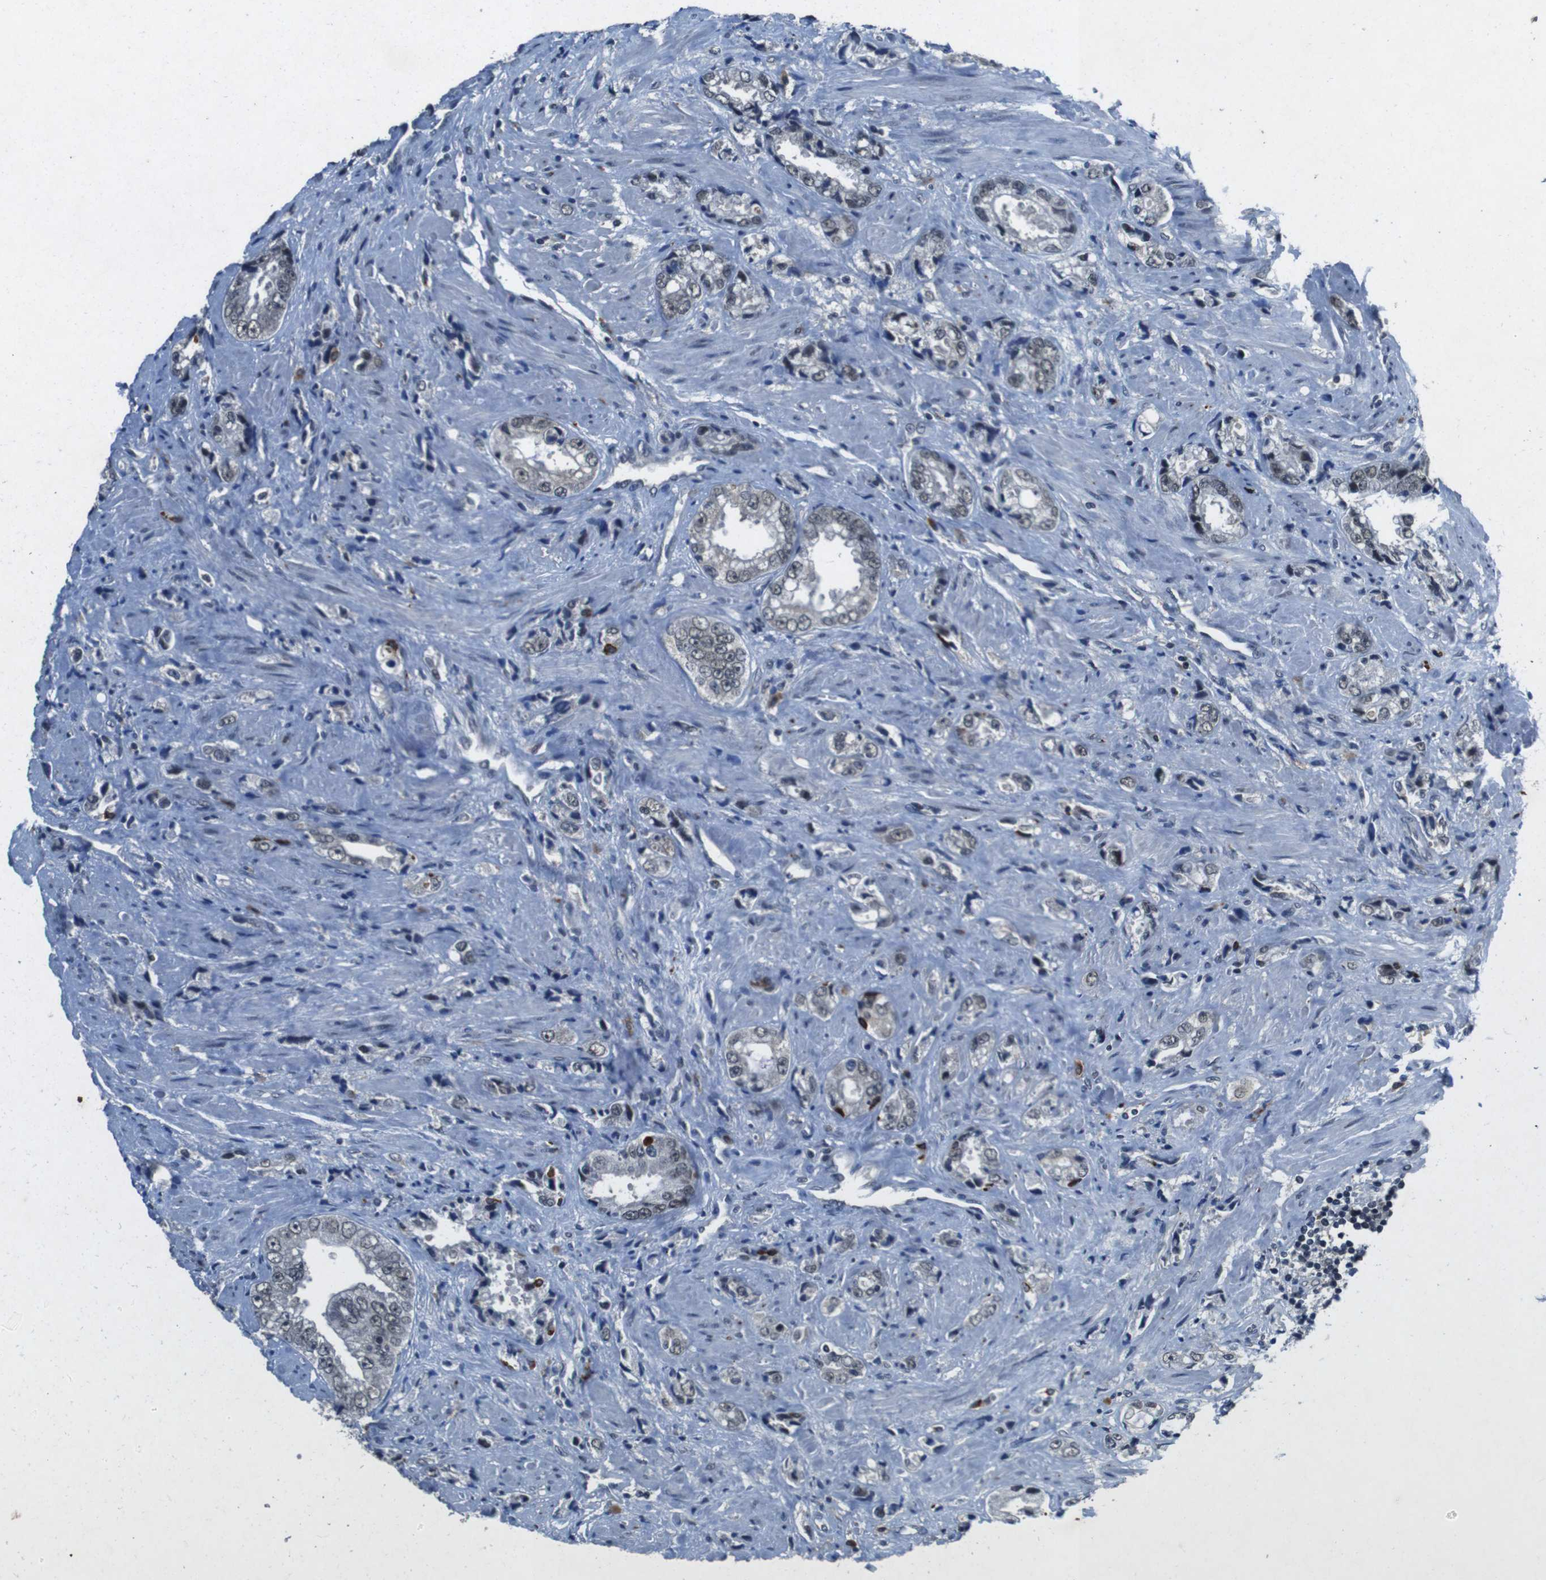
{"staining": {"intensity": "weak", "quantity": "25%-75%", "location": "nuclear"}, "tissue": "prostate cancer", "cell_type": "Tumor cells", "image_type": "cancer", "snomed": [{"axis": "morphology", "description": "Adenocarcinoma, High grade"}, {"axis": "topography", "description": "Prostate"}], "caption": "Immunohistochemical staining of prostate high-grade adenocarcinoma displays low levels of weak nuclear protein staining in approximately 25%-75% of tumor cells. (IHC, brightfield microscopy, high magnification).", "gene": "USP7", "patient": {"sex": "male", "age": 61}}